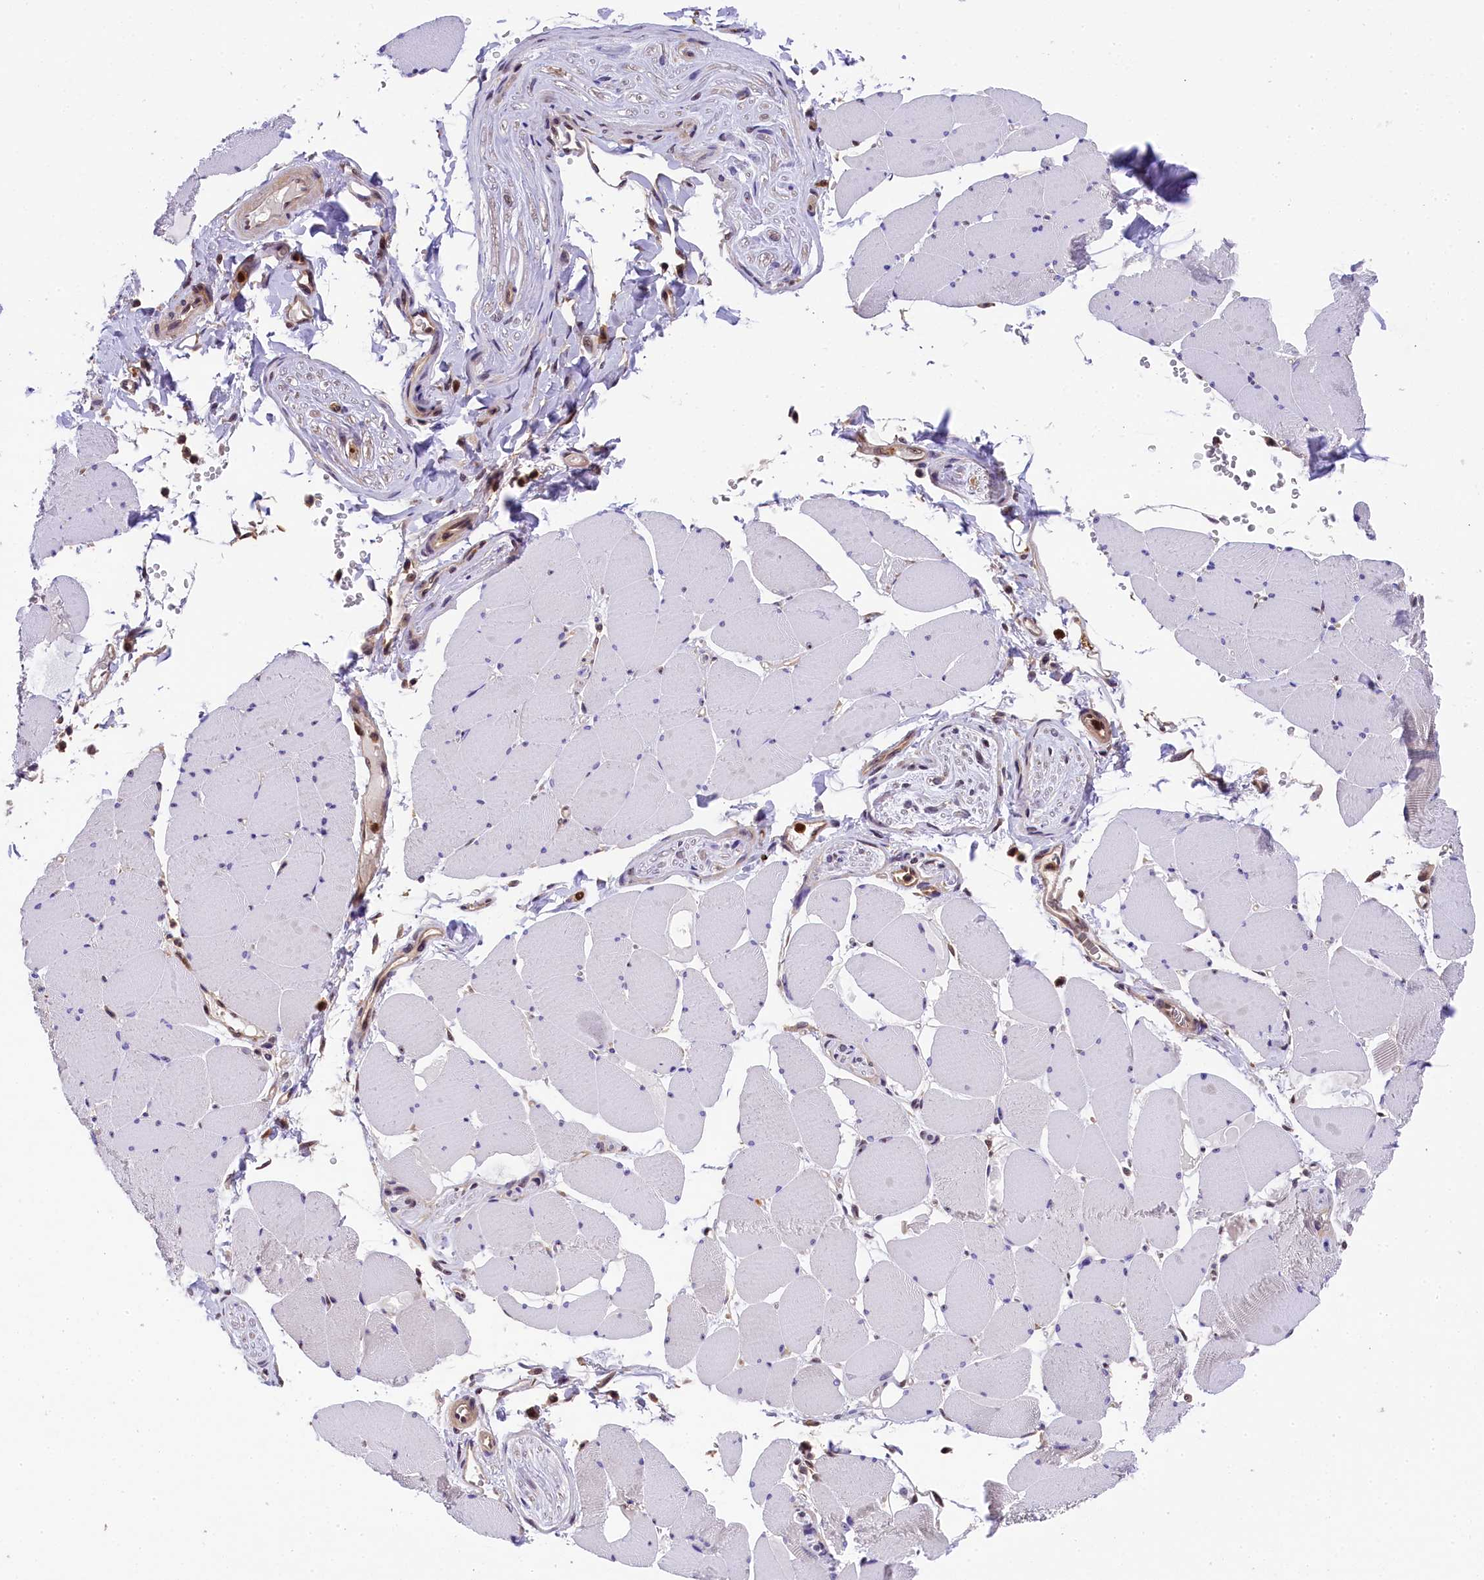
{"staining": {"intensity": "weak", "quantity": "<25%", "location": "nuclear"}, "tissue": "skeletal muscle", "cell_type": "Myocytes", "image_type": "normal", "snomed": [{"axis": "morphology", "description": "Normal tissue, NOS"}, {"axis": "topography", "description": "Skeletal muscle"}, {"axis": "topography", "description": "Head-Neck"}], "caption": "Immunohistochemistry (IHC) photomicrograph of unremarkable skeletal muscle: skeletal muscle stained with DAB demonstrates no significant protein expression in myocytes. (Stains: DAB IHC with hematoxylin counter stain, Microscopy: brightfield microscopy at high magnification).", "gene": "EIF6", "patient": {"sex": "male", "age": 66}}